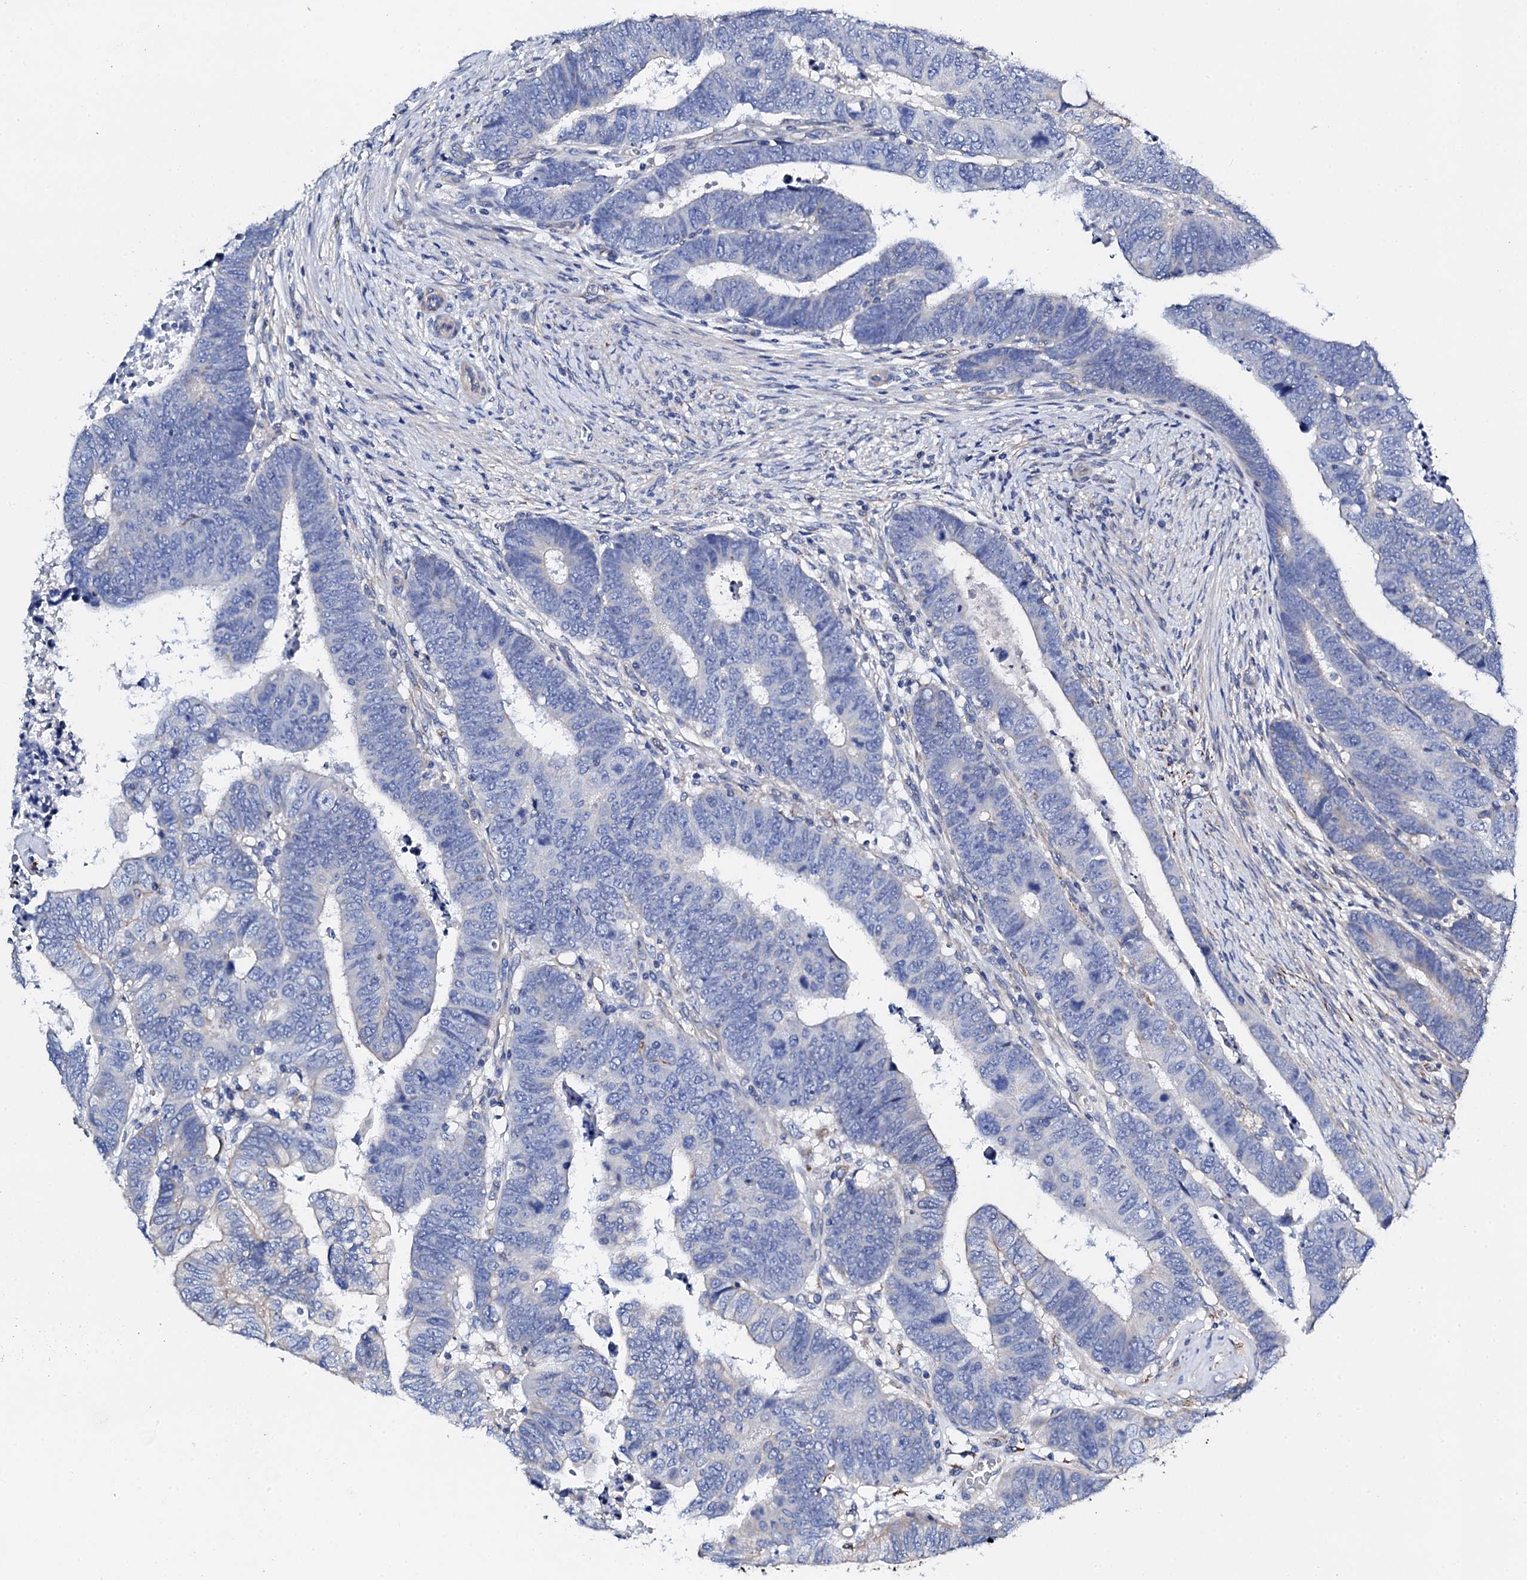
{"staining": {"intensity": "negative", "quantity": "none", "location": "none"}, "tissue": "colorectal cancer", "cell_type": "Tumor cells", "image_type": "cancer", "snomed": [{"axis": "morphology", "description": "Normal tissue, NOS"}, {"axis": "morphology", "description": "Adenocarcinoma, NOS"}, {"axis": "topography", "description": "Rectum"}], "caption": "A high-resolution image shows immunohistochemistry staining of colorectal cancer (adenocarcinoma), which demonstrates no significant positivity in tumor cells.", "gene": "KLHL32", "patient": {"sex": "female", "age": 65}}